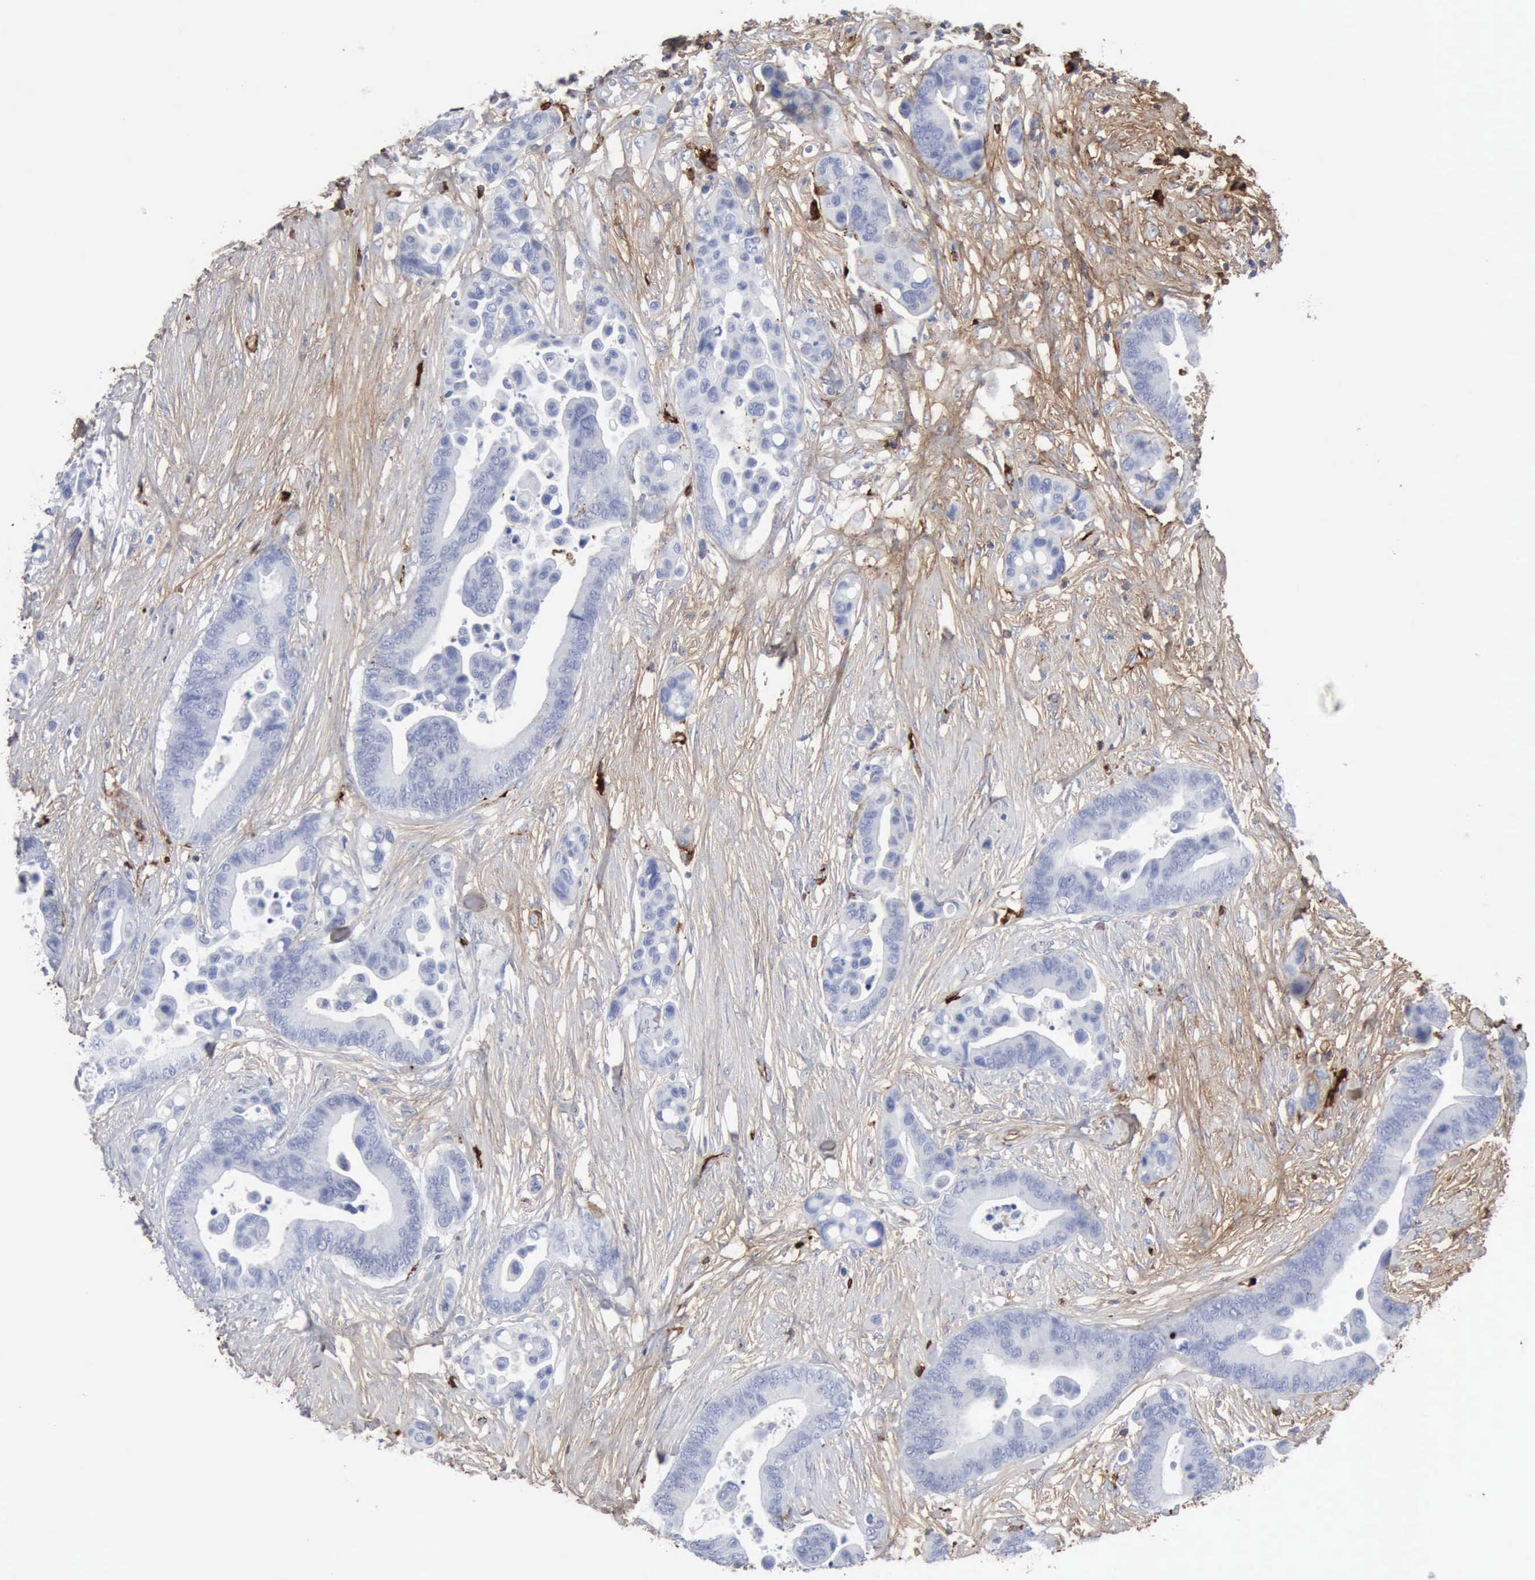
{"staining": {"intensity": "negative", "quantity": "none", "location": "none"}, "tissue": "colorectal cancer", "cell_type": "Tumor cells", "image_type": "cancer", "snomed": [{"axis": "morphology", "description": "Adenocarcinoma, NOS"}, {"axis": "topography", "description": "Colon"}], "caption": "Protein analysis of adenocarcinoma (colorectal) displays no significant staining in tumor cells.", "gene": "C4BPA", "patient": {"sex": "male", "age": 82}}